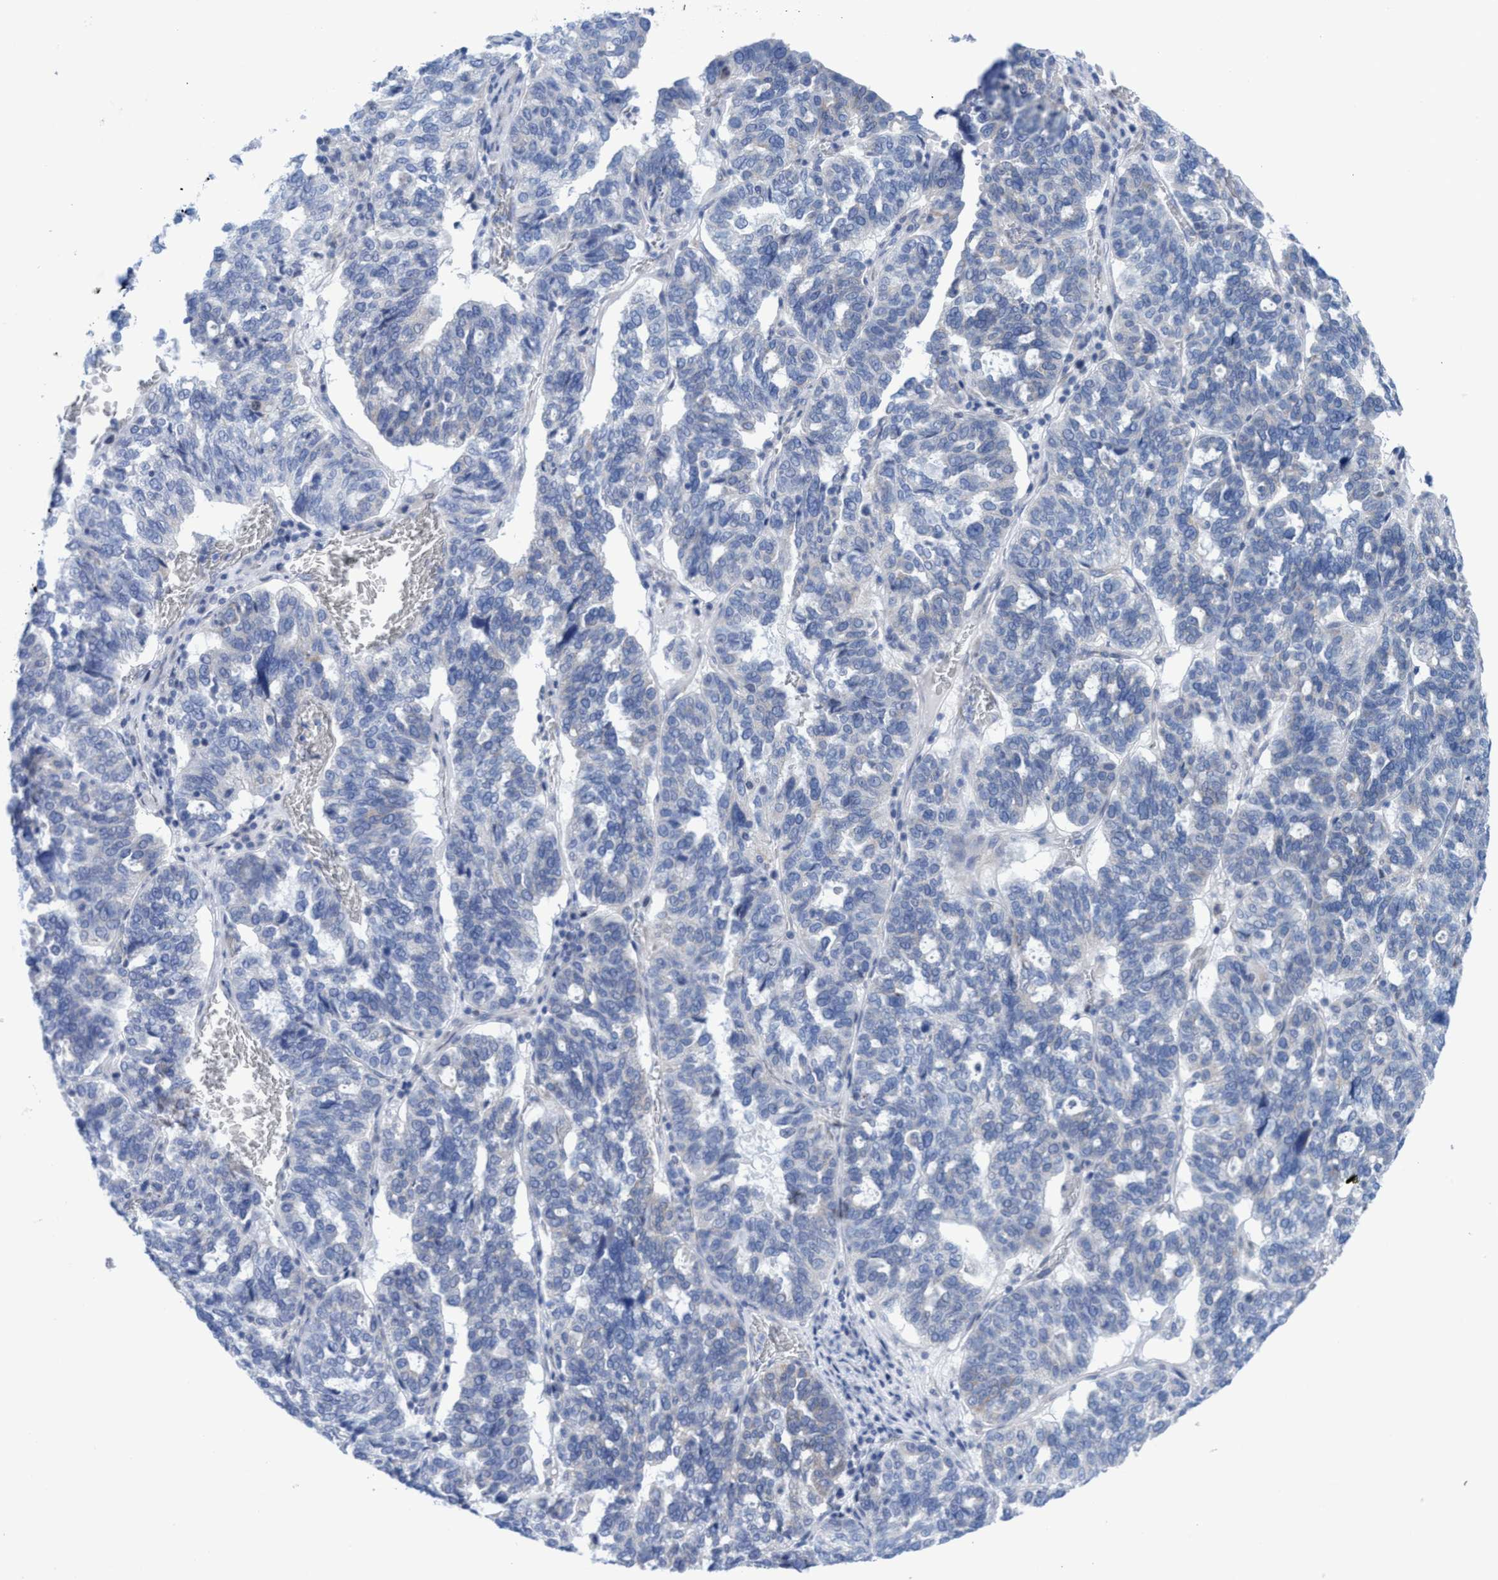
{"staining": {"intensity": "negative", "quantity": "none", "location": "none"}, "tissue": "ovarian cancer", "cell_type": "Tumor cells", "image_type": "cancer", "snomed": [{"axis": "morphology", "description": "Cystadenocarcinoma, serous, NOS"}, {"axis": "topography", "description": "Ovary"}], "caption": "The photomicrograph demonstrates no staining of tumor cells in serous cystadenocarcinoma (ovarian). (IHC, brightfield microscopy, high magnification).", "gene": "RSAD1", "patient": {"sex": "female", "age": 59}}